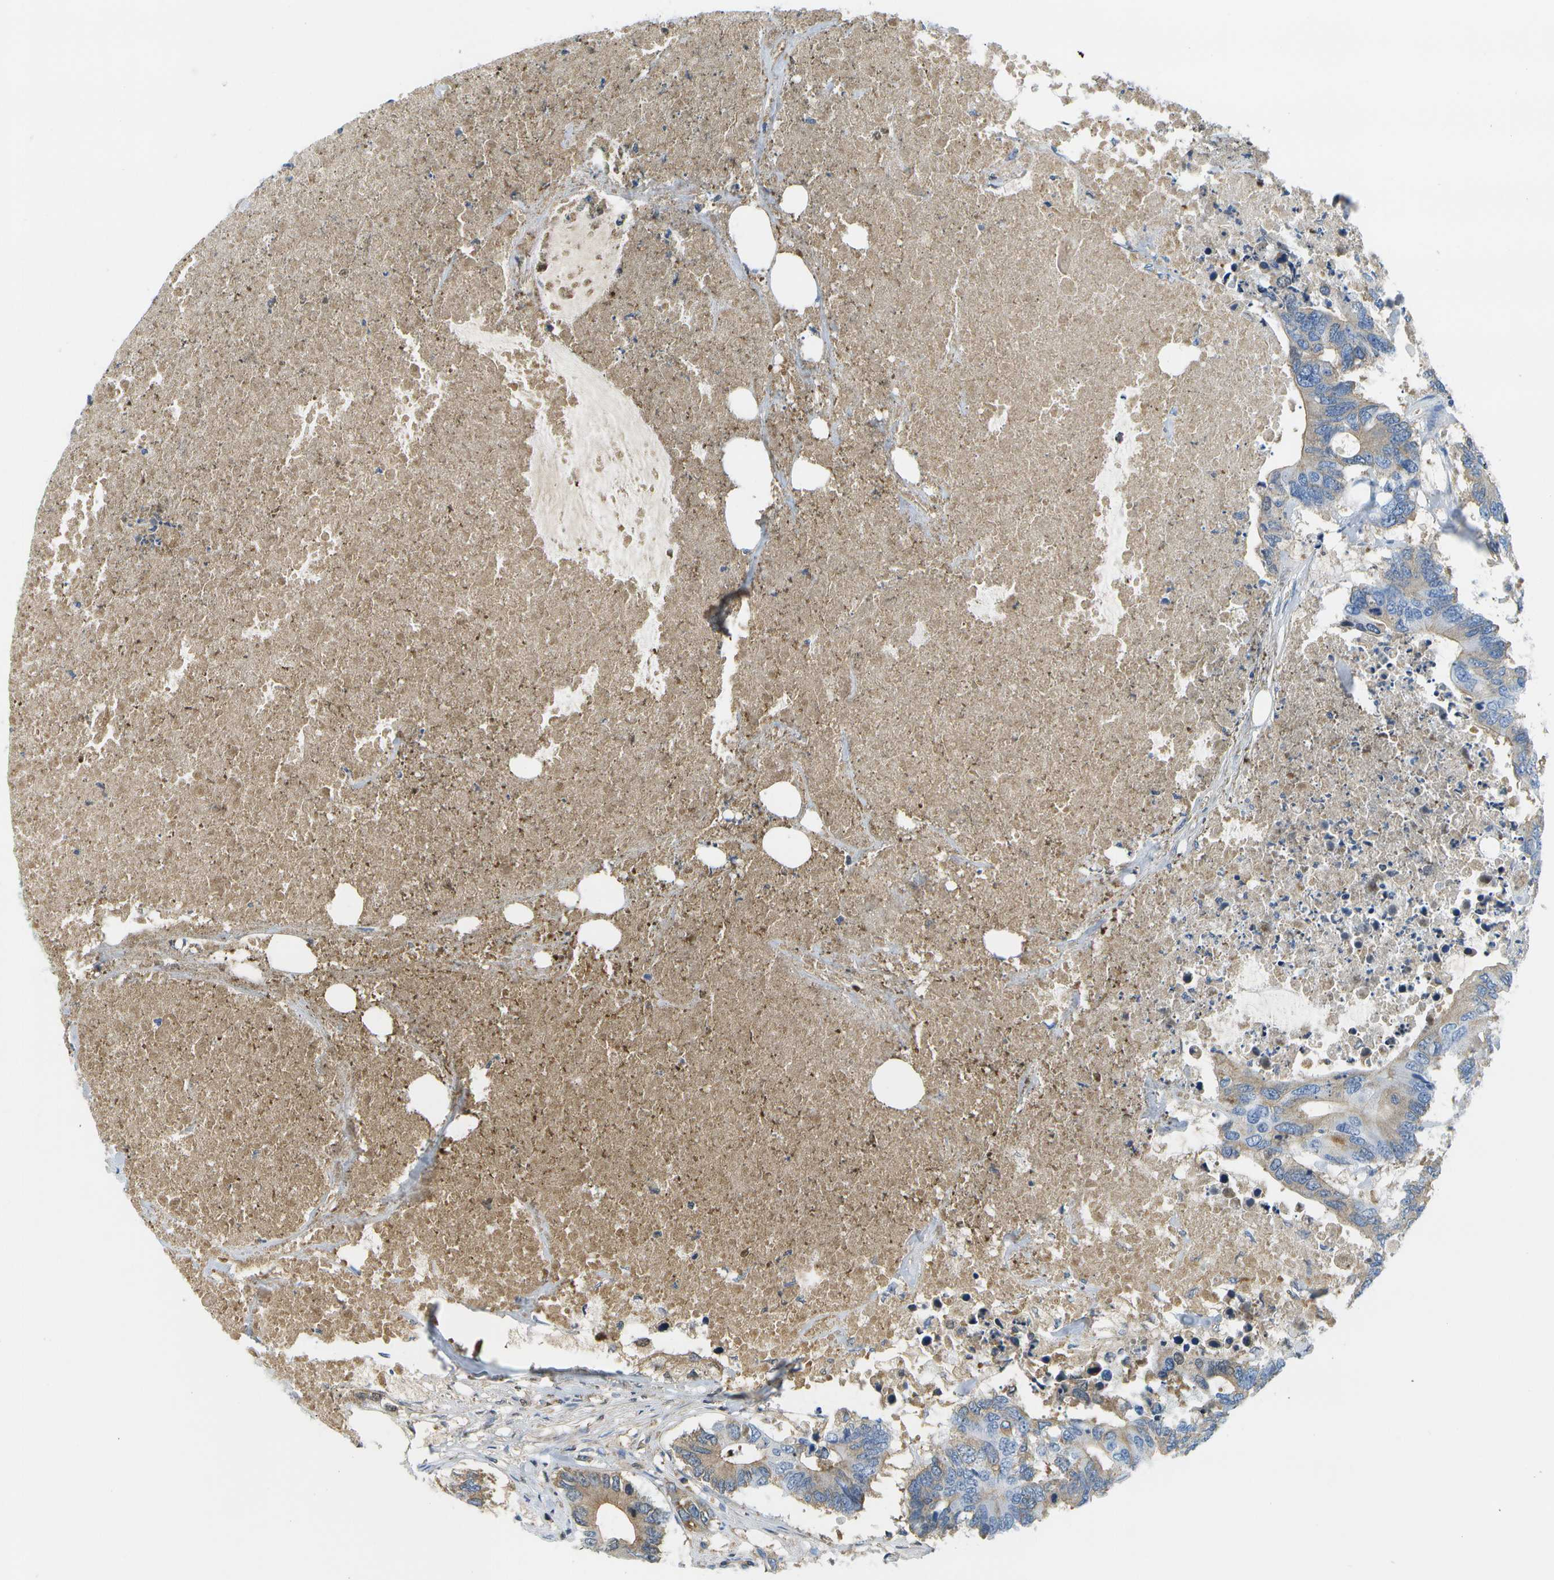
{"staining": {"intensity": "weak", "quantity": ">75%", "location": "cytoplasmic/membranous"}, "tissue": "colorectal cancer", "cell_type": "Tumor cells", "image_type": "cancer", "snomed": [{"axis": "morphology", "description": "Adenocarcinoma, NOS"}, {"axis": "topography", "description": "Colon"}], "caption": "Tumor cells exhibit low levels of weak cytoplasmic/membranous staining in approximately >75% of cells in colorectal cancer (adenocarcinoma). The protein of interest is shown in brown color, while the nuclei are stained blue.", "gene": "SERPINA1", "patient": {"sex": "male", "age": 71}}